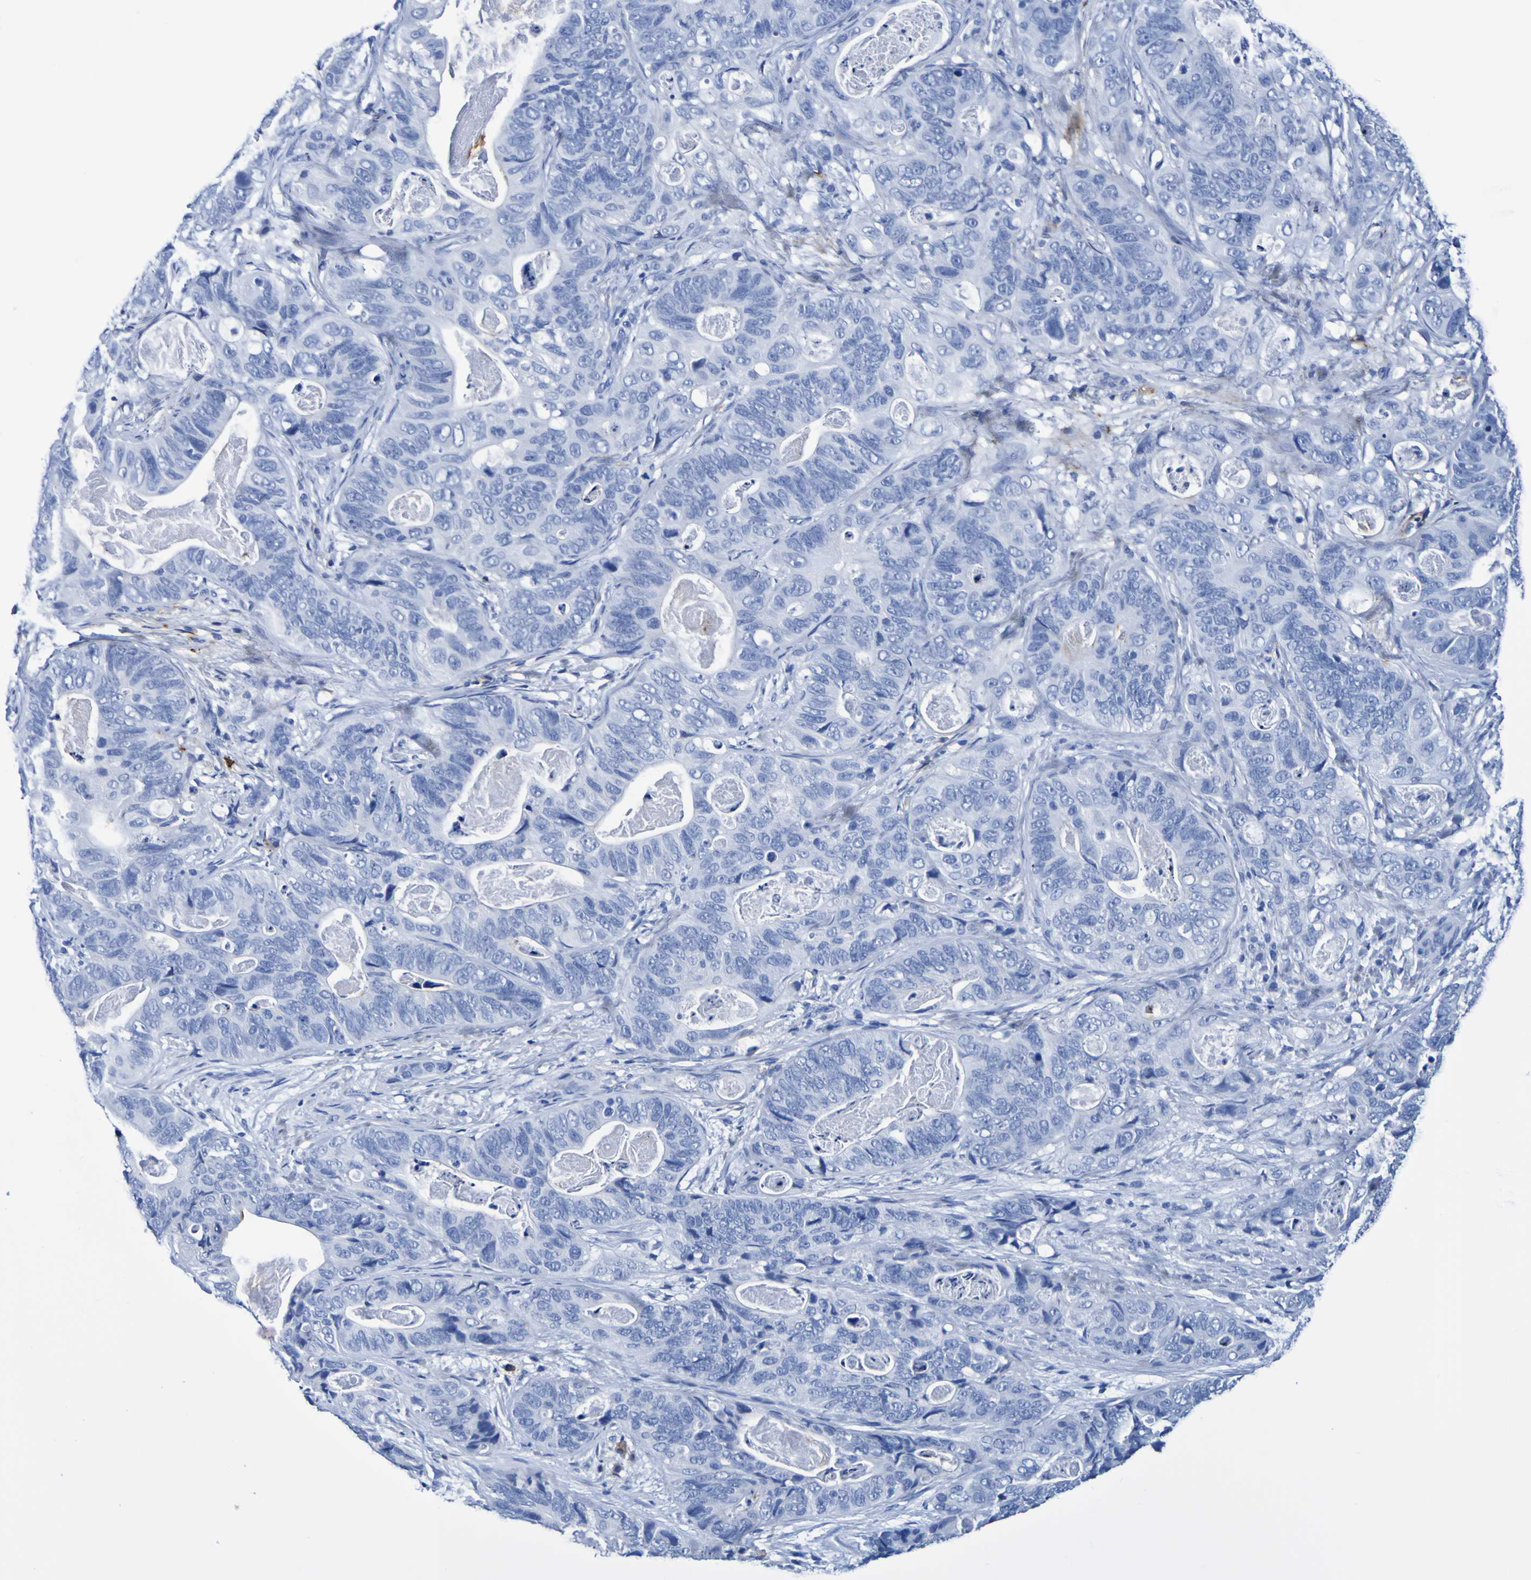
{"staining": {"intensity": "negative", "quantity": "none", "location": "none"}, "tissue": "stomach cancer", "cell_type": "Tumor cells", "image_type": "cancer", "snomed": [{"axis": "morphology", "description": "Adenocarcinoma, NOS"}, {"axis": "topography", "description": "Stomach"}], "caption": "Stomach adenocarcinoma was stained to show a protein in brown. There is no significant positivity in tumor cells. (DAB (3,3'-diaminobenzidine) IHC, high magnification).", "gene": "DPEP1", "patient": {"sex": "female", "age": 89}}